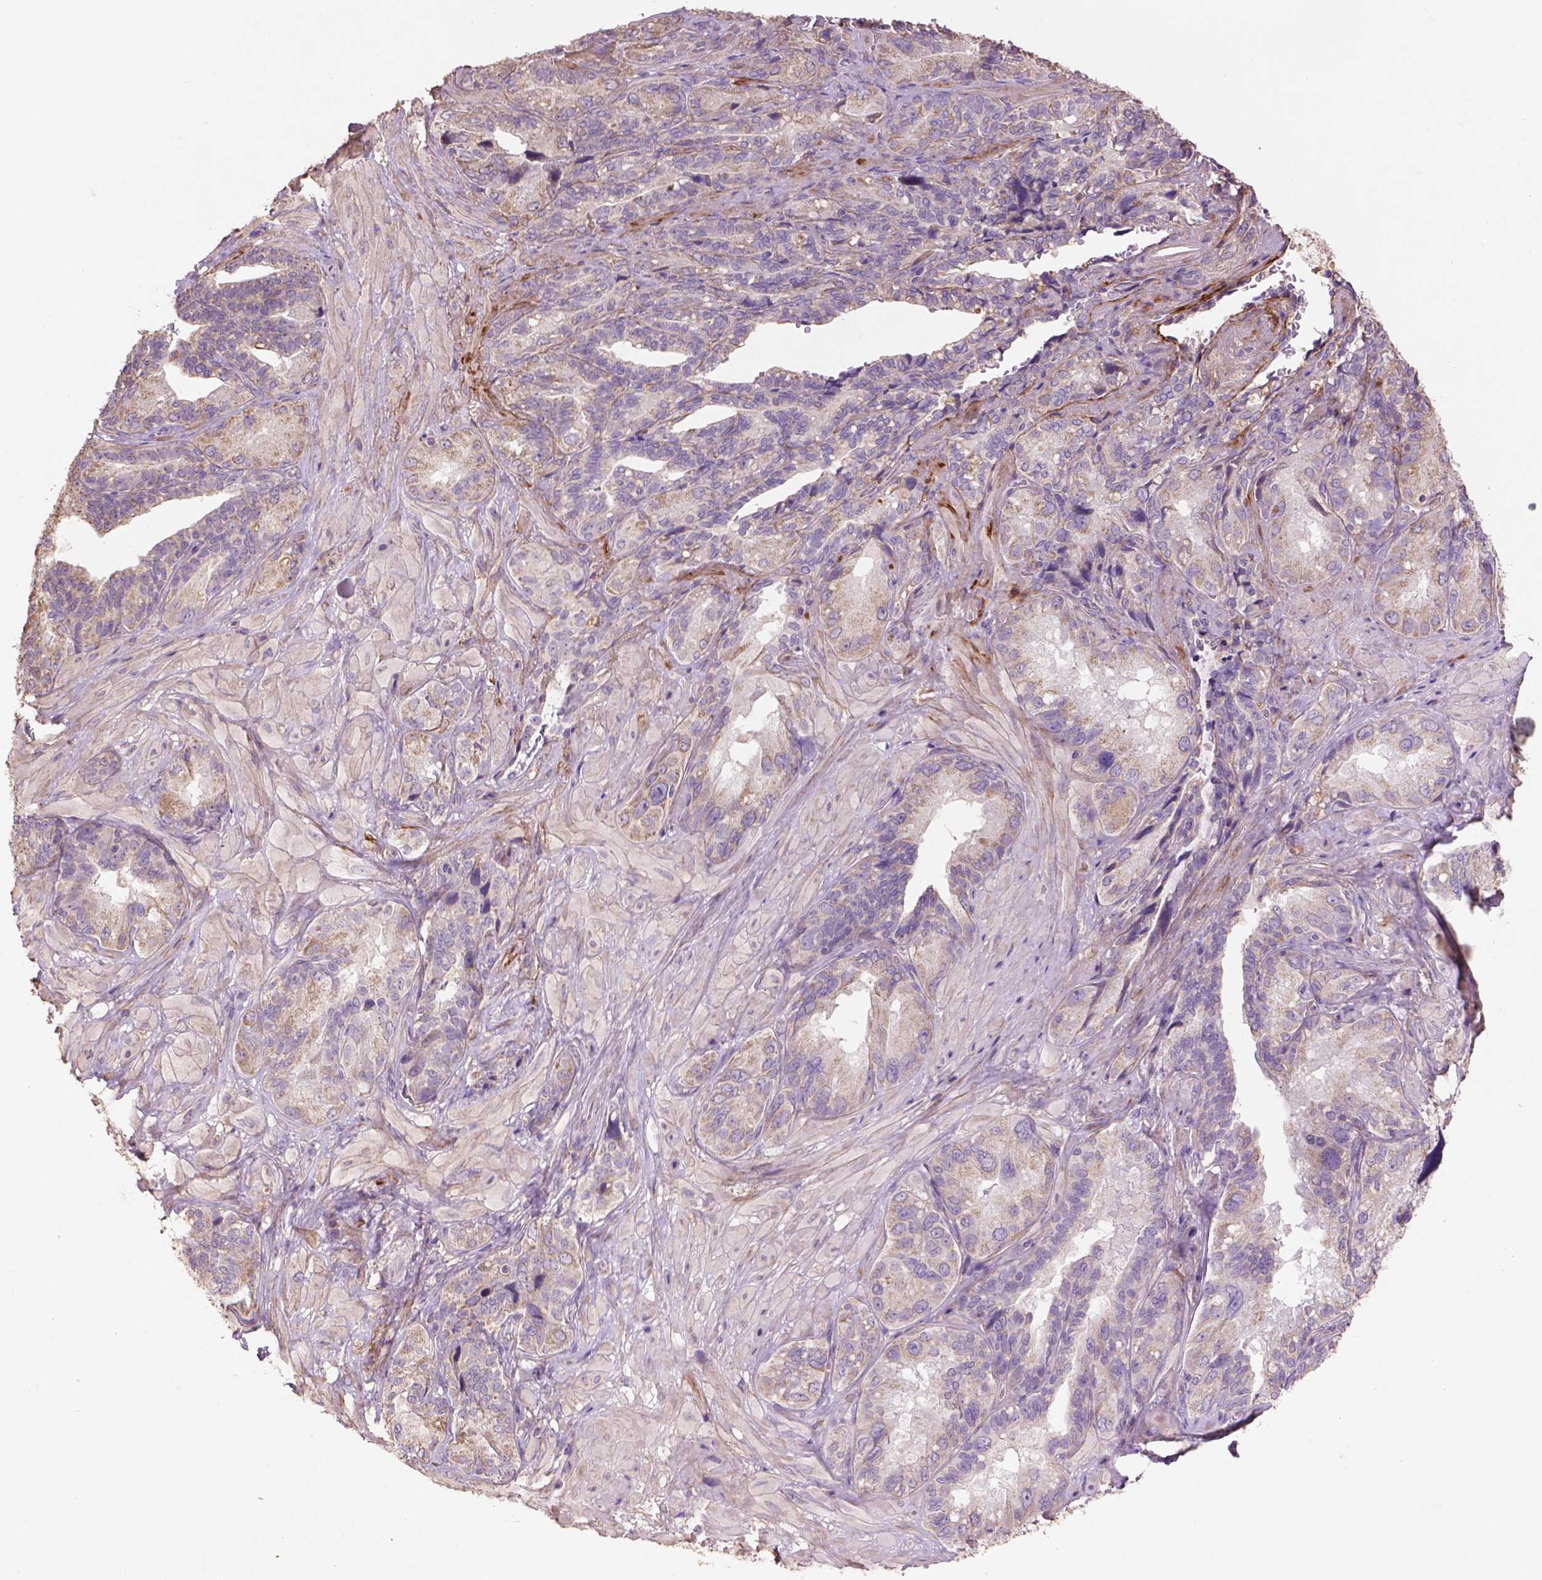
{"staining": {"intensity": "negative", "quantity": "none", "location": "none"}, "tissue": "seminal vesicle", "cell_type": "Glandular cells", "image_type": "normal", "snomed": [{"axis": "morphology", "description": "Normal tissue, NOS"}, {"axis": "topography", "description": "Seminal veicle"}], "caption": "Protein analysis of unremarkable seminal vesicle exhibits no significant positivity in glandular cells.", "gene": "LRRC3C", "patient": {"sex": "male", "age": 69}}